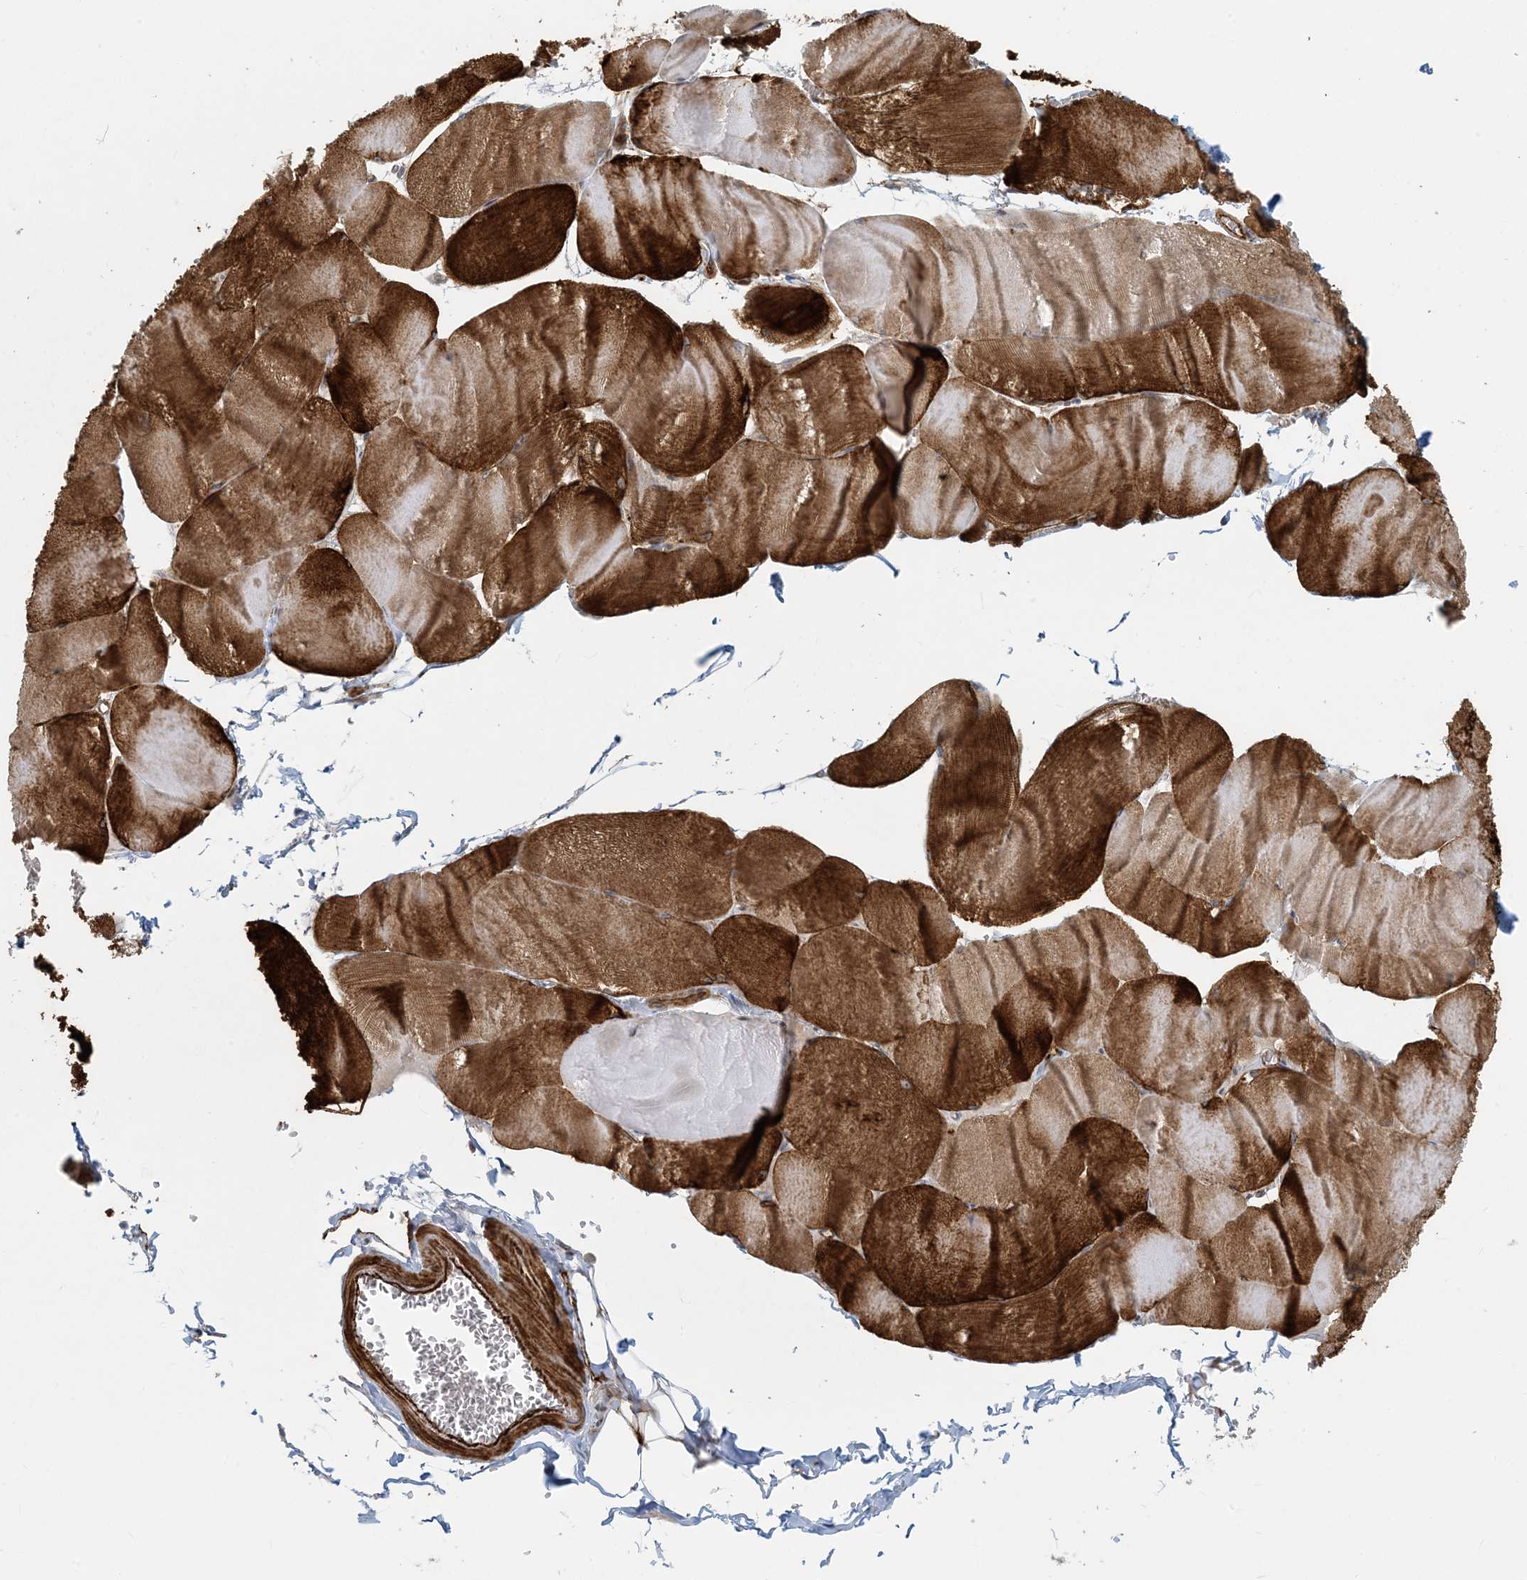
{"staining": {"intensity": "strong", "quantity": ">75%", "location": "cytoplasmic/membranous"}, "tissue": "skeletal muscle", "cell_type": "Myocytes", "image_type": "normal", "snomed": [{"axis": "morphology", "description": "Normal tissue, NOS"}, {"axis": "morphology", "description": "Basal cell carcinoma"}, {"axis": "topography", "description": "Skeletal muscle"}], "caption": "Protein expression analysis of benign skeletal muscle exhibits strong cytoplasmic/membranous expression in approximately >75% of myocytes. (Stains: DAB (3,3'-diaminobenzidine) in brown, nuclei in blue, Microscopy: brightfield microscopy at high magnification).", "gene": "BCORL1", "patient": {"sex": "female", "age": 64}}